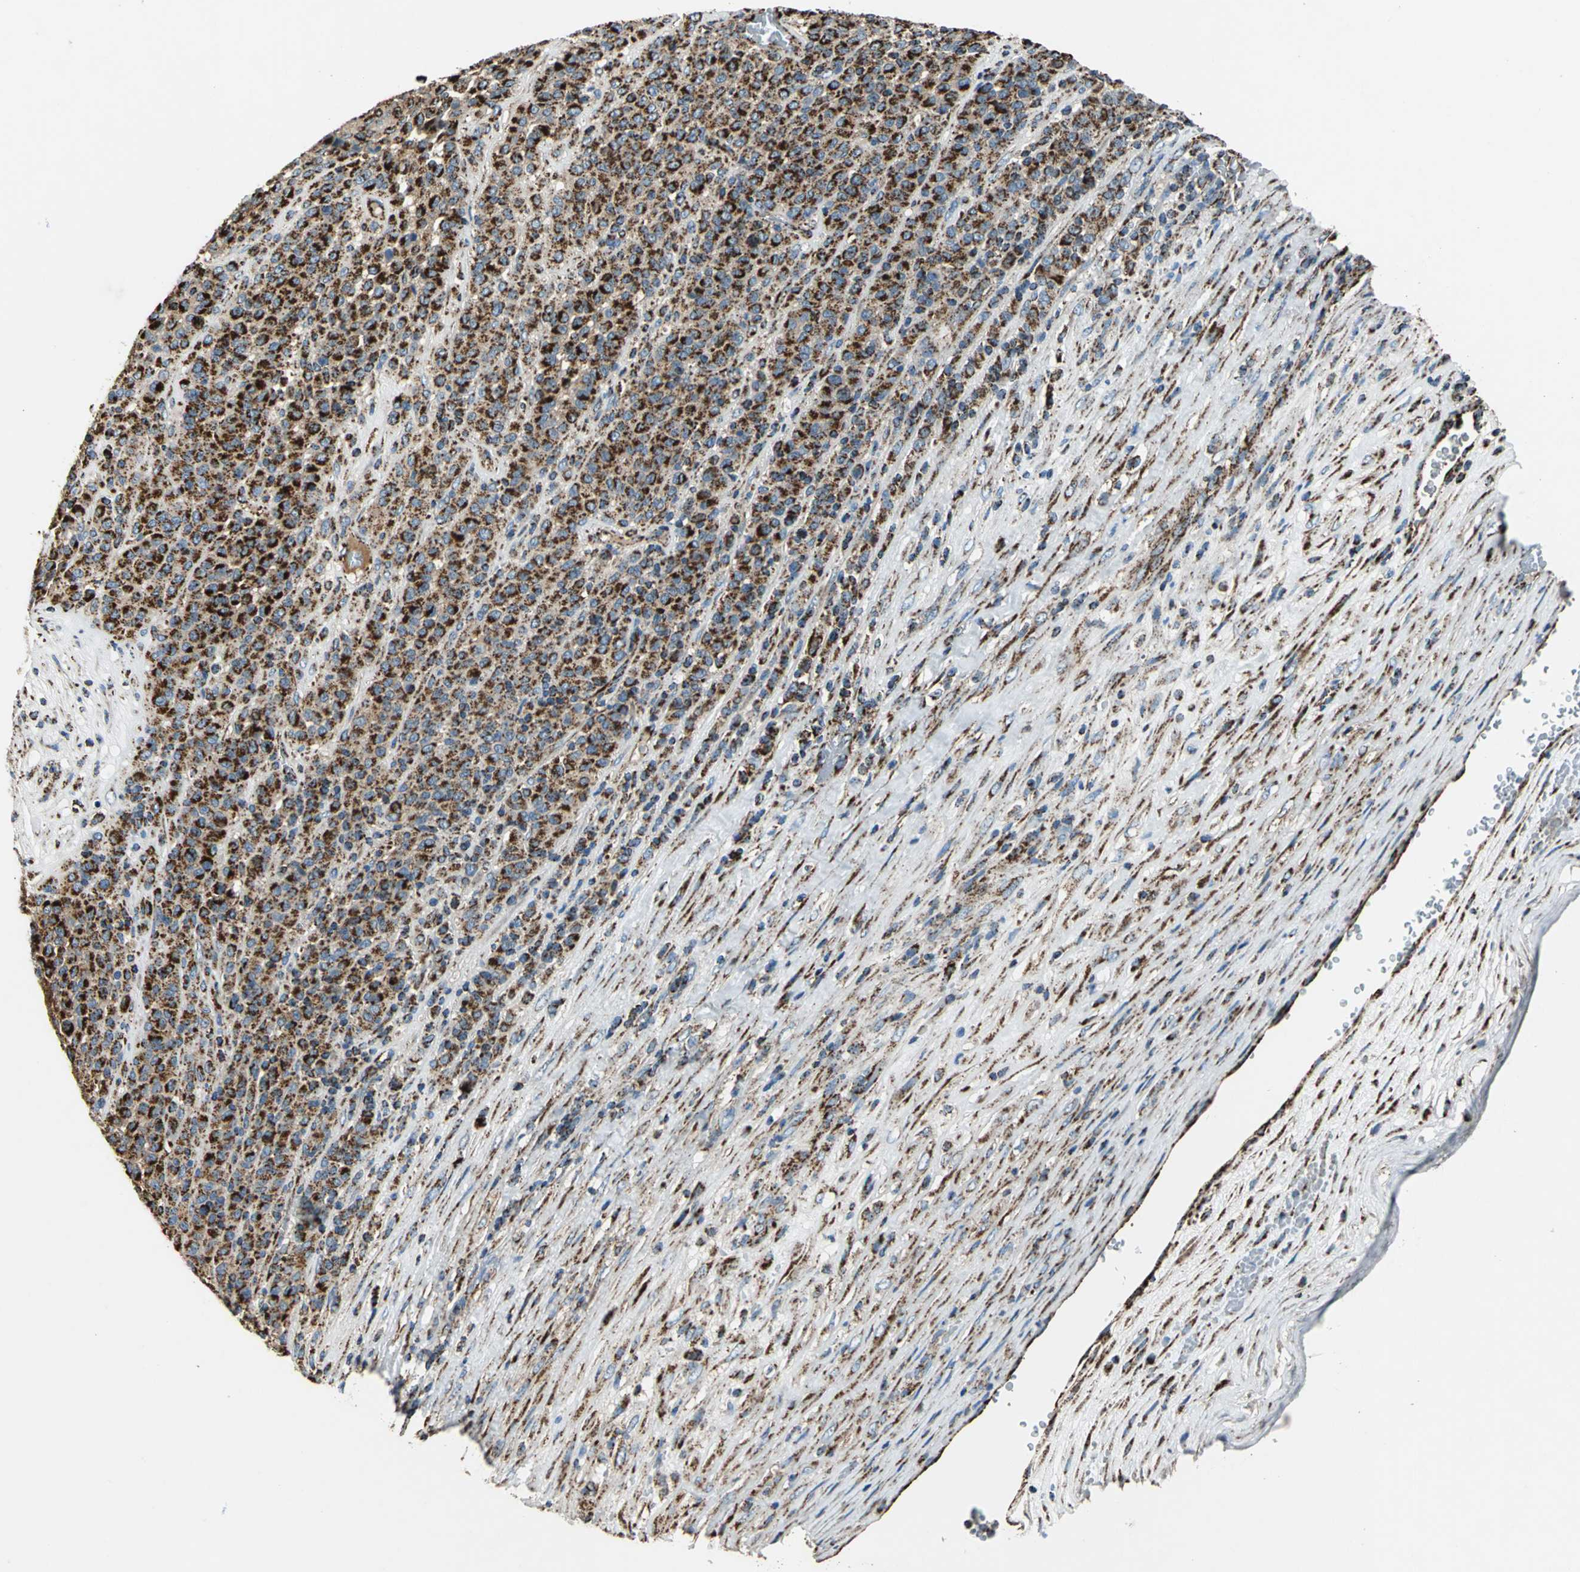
{"staining": {"intensity": "strong", "quantity": ">75%", "location": "cytoplasmic/membranous"}, "tissue": "melanoma", "cell_type": "Tumor cells", "image_type": "cancer", "snomed": [{"axis": "morphology", "description": "Malignant melanoma, Metastatic site"}, {"axis": "topography", "description": "Pancreas"}], "caption": "Immunohistochemical staining of melanoma exhibits strong cytoplasmic/membranous protein positivity in about >75% of tumor cells.", "gene": "ECH1", "patient": {"sex": "female", "age": 30}}